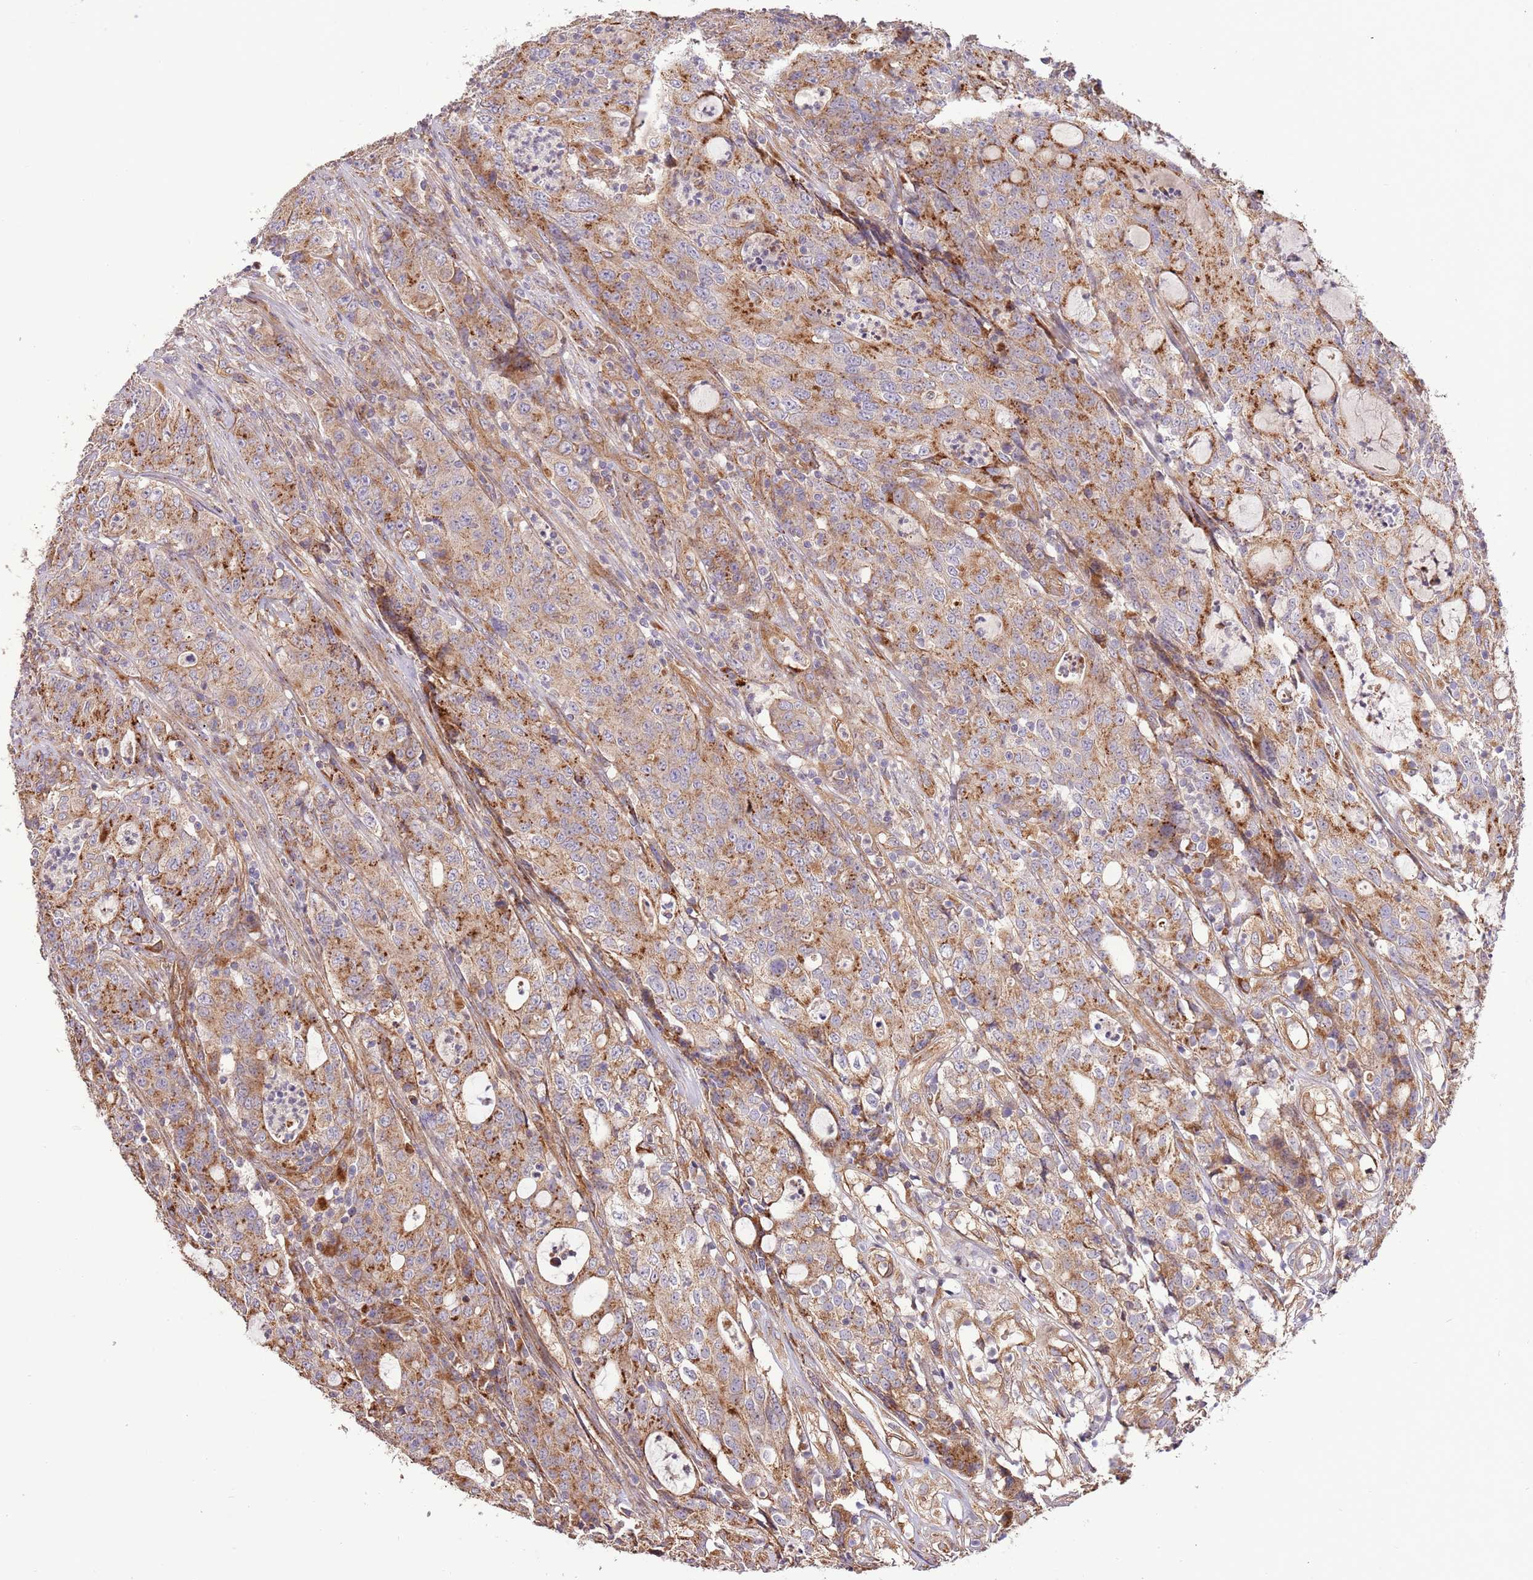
{"staining": {"intensity": "moderate", "quantity": ">75%", "location": "cytoplasmic/membranous"}, "tissue": "colorectal cancer", "cell_type": "Tumor cells", "image_type": "cancer", "snomed": [{"axis": "morphology", "description": "Adenocarcinoma, NOS"}, {"axis": "topography", "description": "Colon"}], "caption": "Protein analysis of colorectal cancer tissue exhibits moderate cytoplasmic/membranous expression in about >75% of tumor cells.", "gene": "DOCK6", "patient": {"sex": "male", "age": 83}}